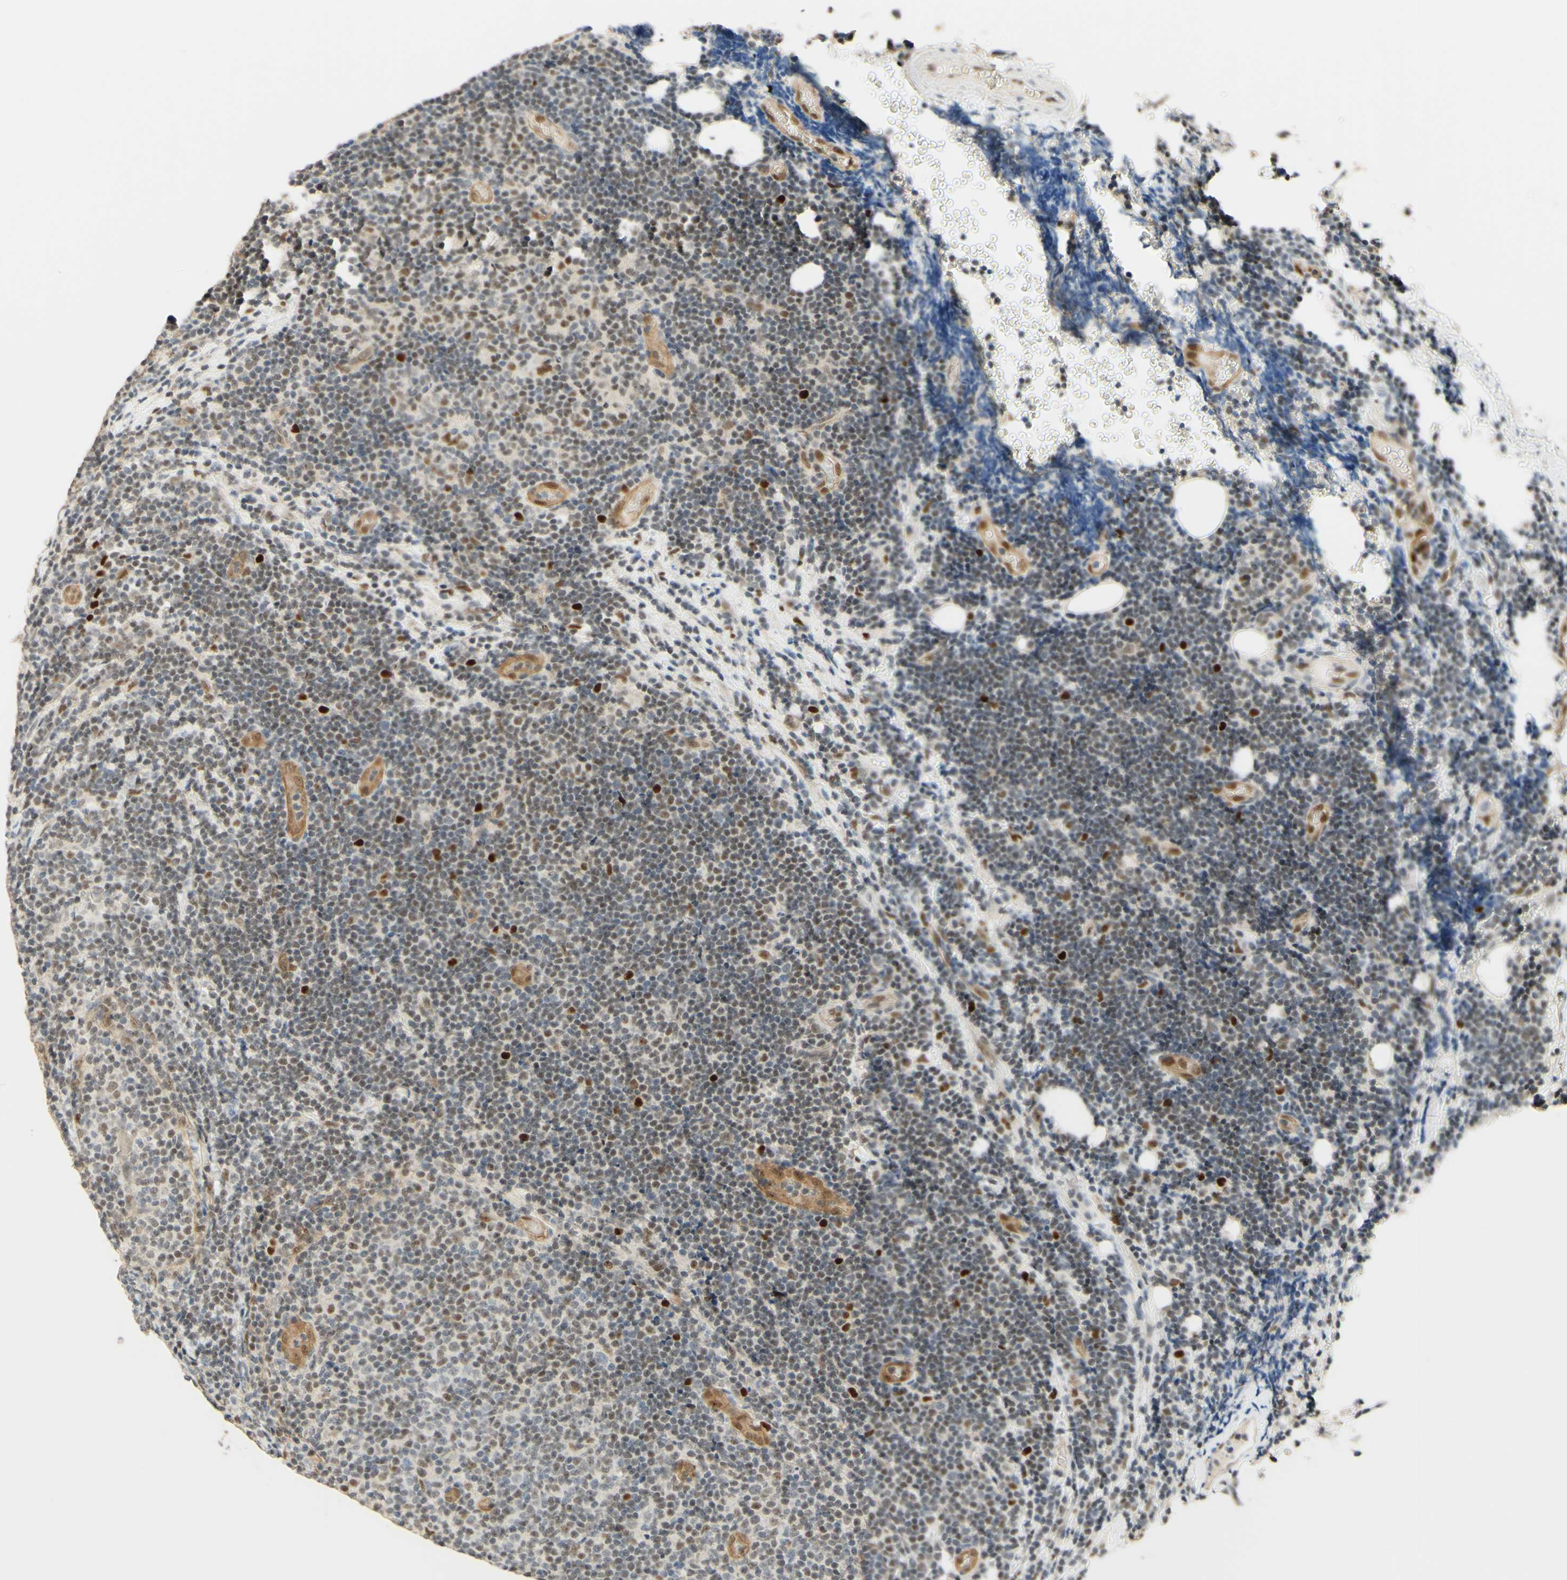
{"staining": {"intensity": "weak", "quantity": "25%-75%", "location": "nuclear"}, "tissue": "lymphoma", "cell_type": "Tumor cells", "image_type": "cancer", "snomed": [{"axis": "morphology", "description": "Malignant lymphoma, non-Hodgkin's type, Low grade"}, {"axis": "topography", "description": "Lymph node"}], "caption": "Immunohistochemical staining of low-grade malignant lymphoma, non-Hodgkin's type demonstrates low levels of weak nuclear protein expression in about 25%-75% of tumor cells.", "gene": "POLB", "patient": {"sex": "male", "age": 83}}